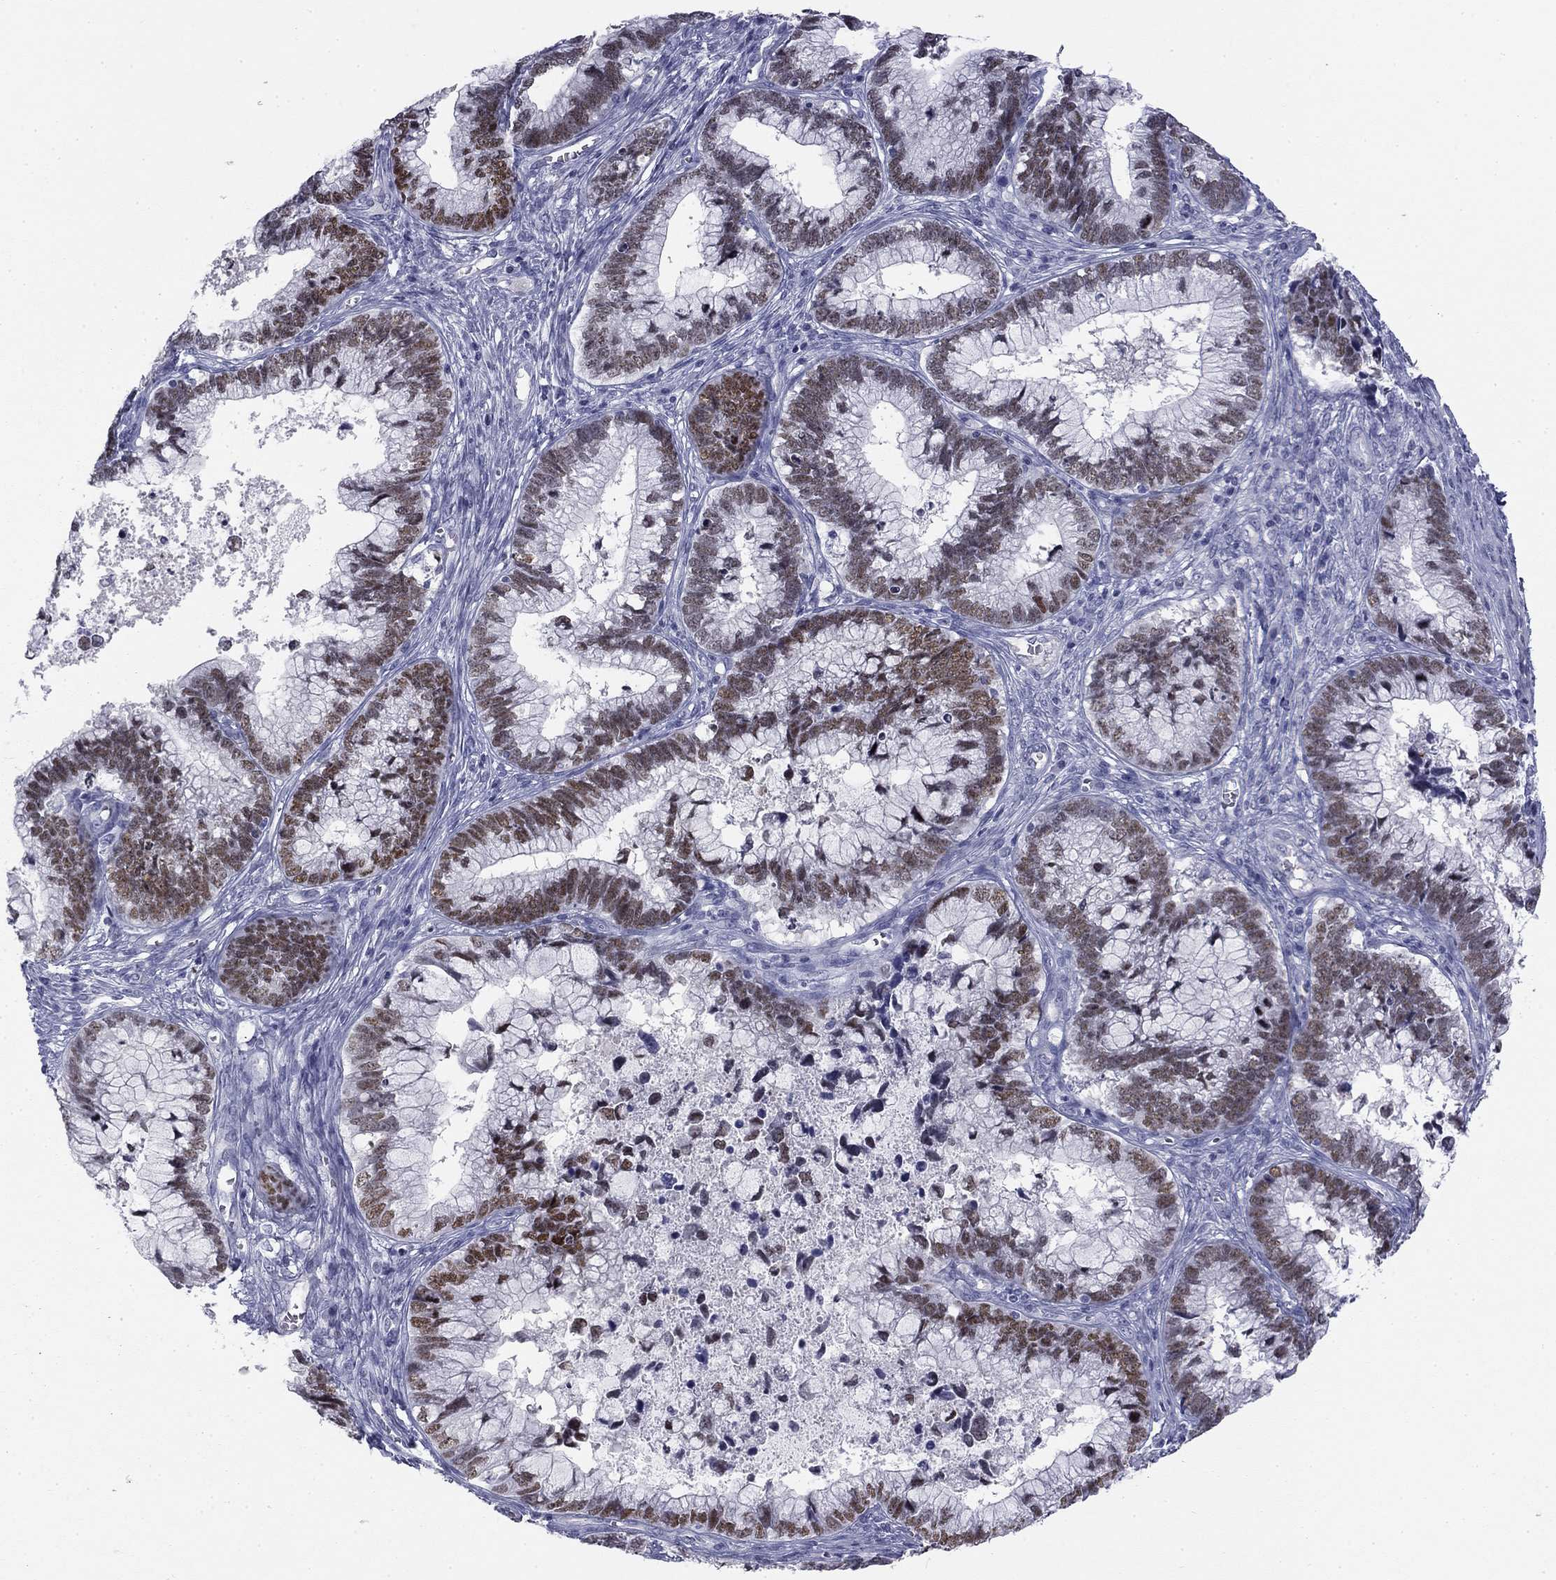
{"staining": {"intensity": "moderate", "quantity": "25%-75%", "location": "nuclear"}, "tissue": "cervical cancer", "cell_type": "Tumor cells", "image_type": "cancer", "snomed": [{"axis": "morphology", "description": "Adenocarcinoma, NOS"}, {"axis": "topography", "description": "Cervix"}], "caption": "High-power microscopy captured an immunohistochemistry (IHC) image of cervical cancer, revealing moderate nuclear positivity in approximately 25%-75% of tumor cells.", "gene": "TFAP2B", "patient": {"sex": "female", "age": 44}}